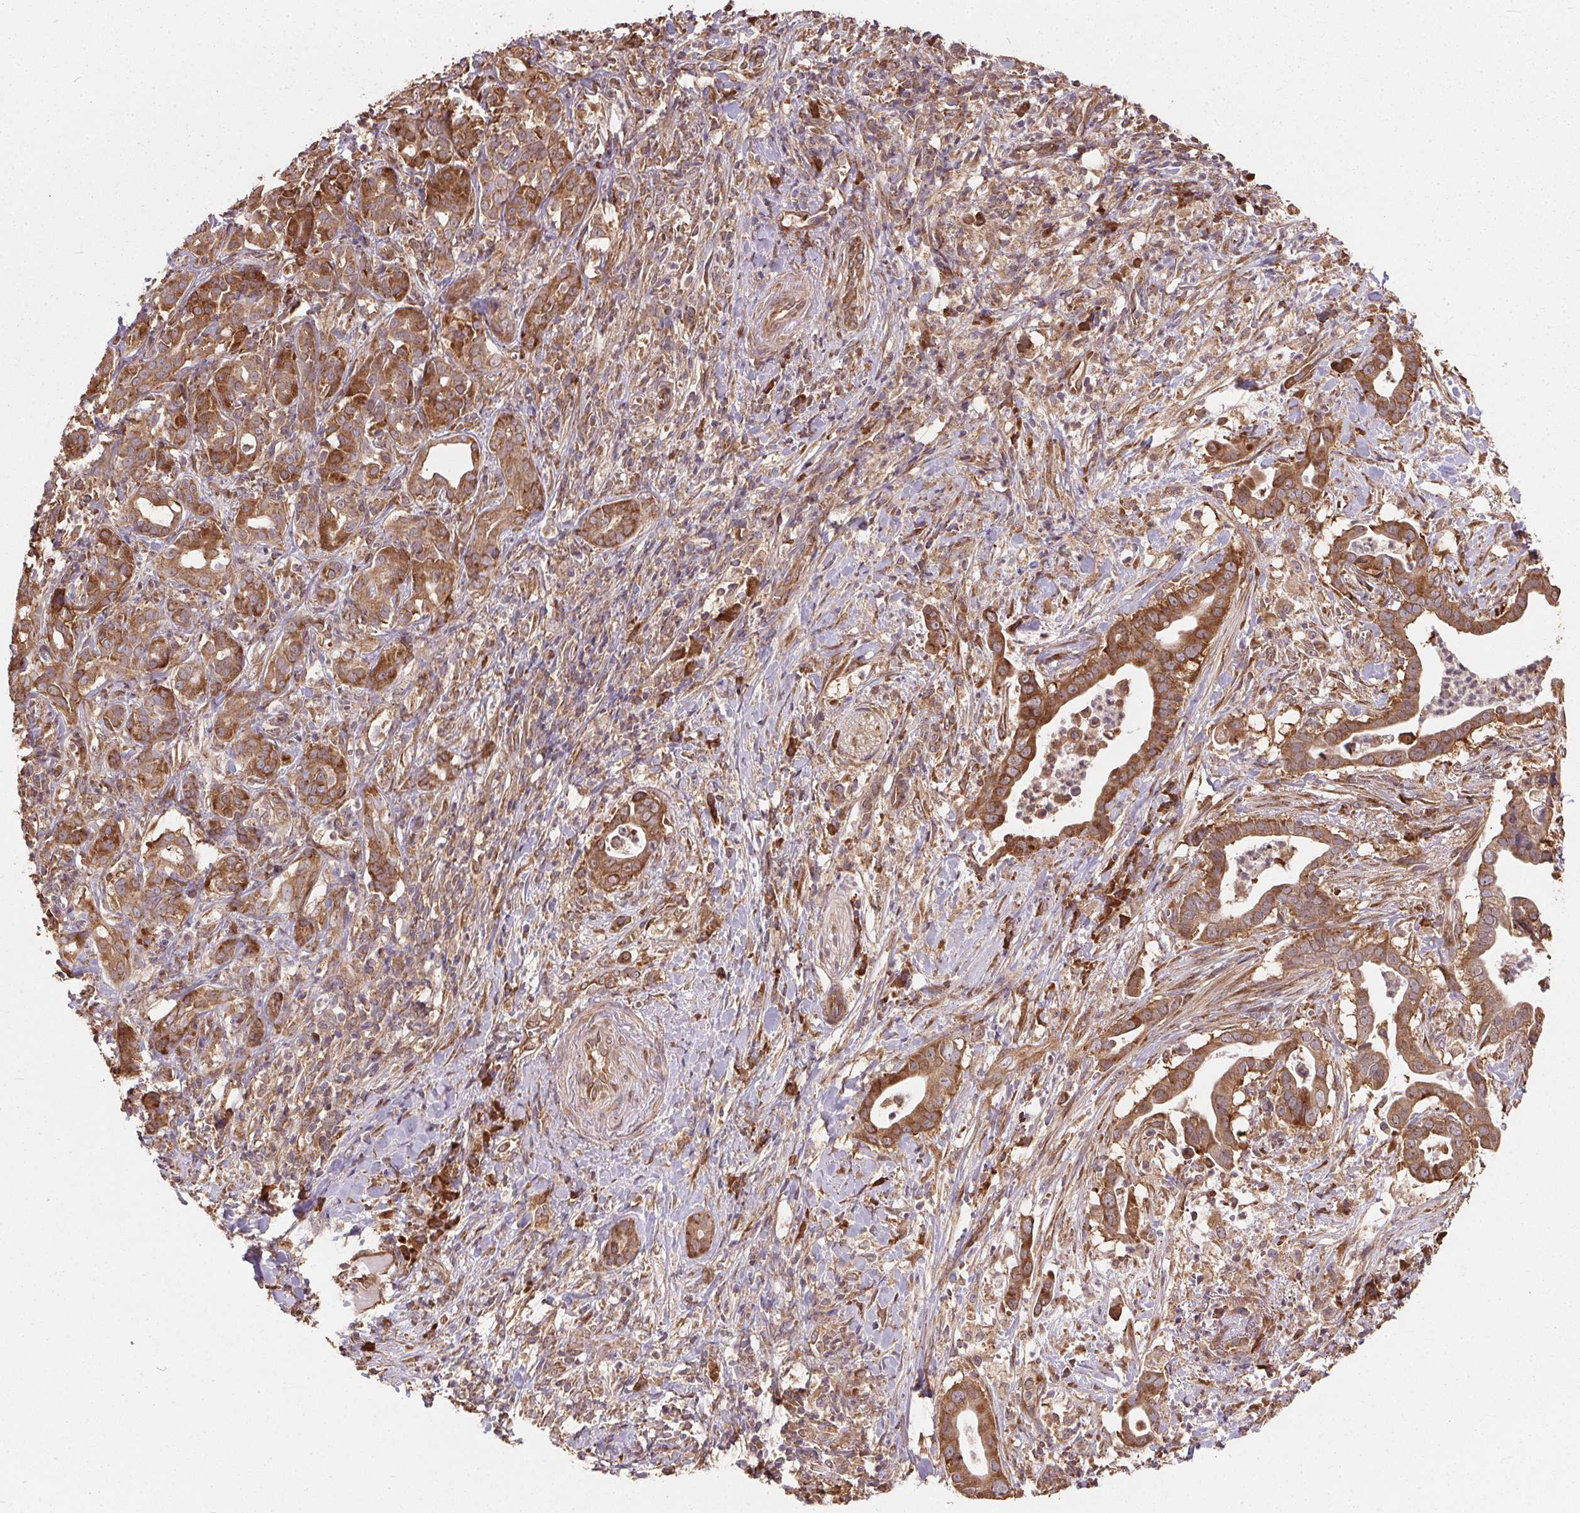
{"staining": {"intensity": "strong", "quantity": ">75%", "location": "cytoplasmic/membranous"}, "tissue": "pancreatic cancer", "cell_type": "Tumor cells", "image_type": "cancer", "snomed": [{"axis": "morphology", "description": "Adenocarcinoma, NOS"}, {"axis": "topography", "description": "Pancreas"}], "caption": "The immunohistochemical stain shows strong cytoplasmic/membranous staining in tumor cells of pancreatic adenocarcinoma tissue. The protein of interest is shown in brown color, while the nuclei are stained blue.", "gene": "EIF2S1", "patient": {"sex": "male", "age": 61}}